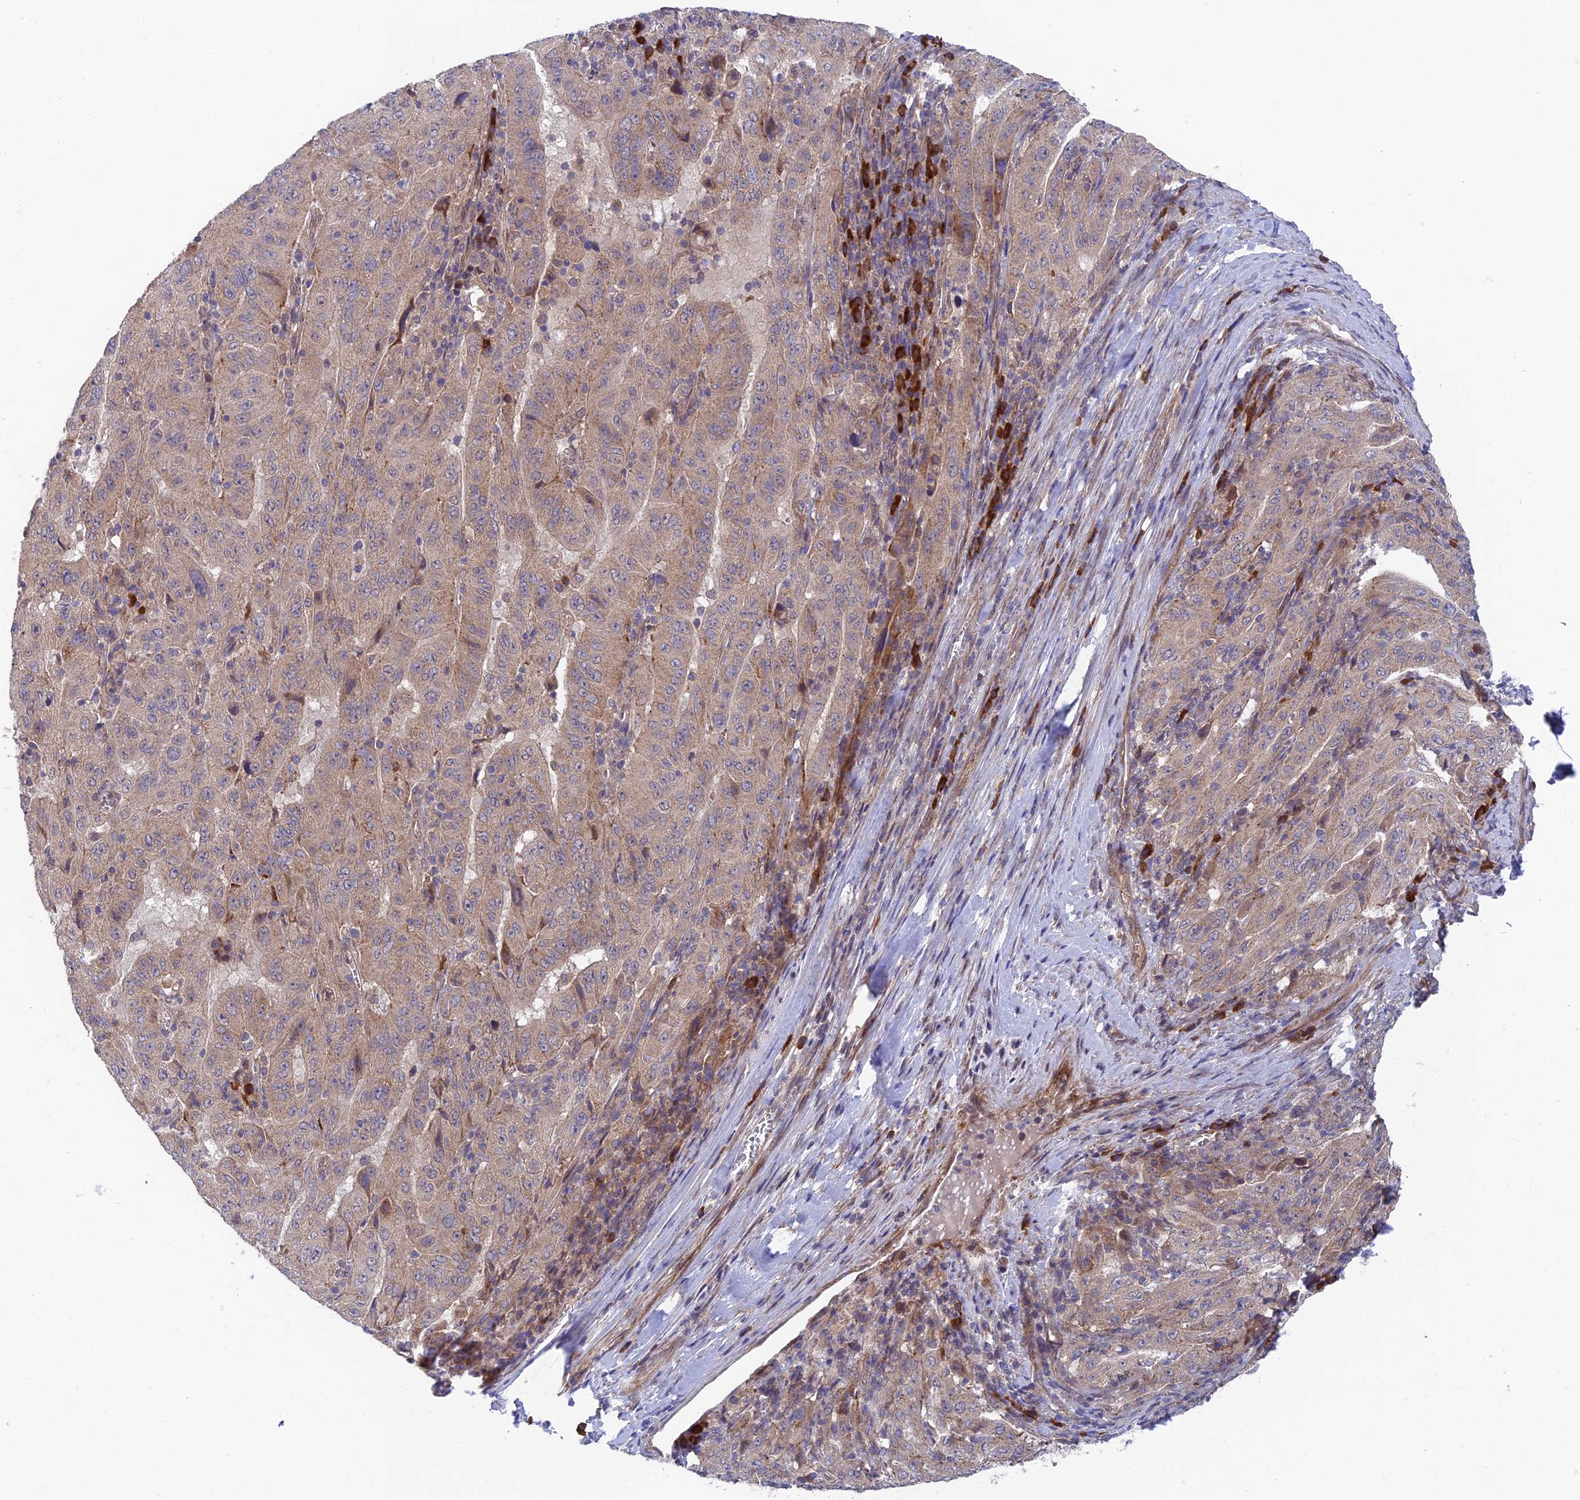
{"staining": {"intensity": "weak", "quantity": "<25%", "location": "cytoplasmic/membranous"}, "tissue": "pancreatic cancer", "cell_type": "Tumor cells", "image_type": "cancer", "snomed": [{"axis": "morphology", "description": "Adenocarcinoma, NOS"}, {"axis": "topography", "description": "Pancreas"}], "caption": "Adenocarcinoma (pancreatic) stained for a protein using immunohistochemistry displays no expression tumor cells.", "gene": "UROS", "patient": {"sex": "male", "age": 63}}